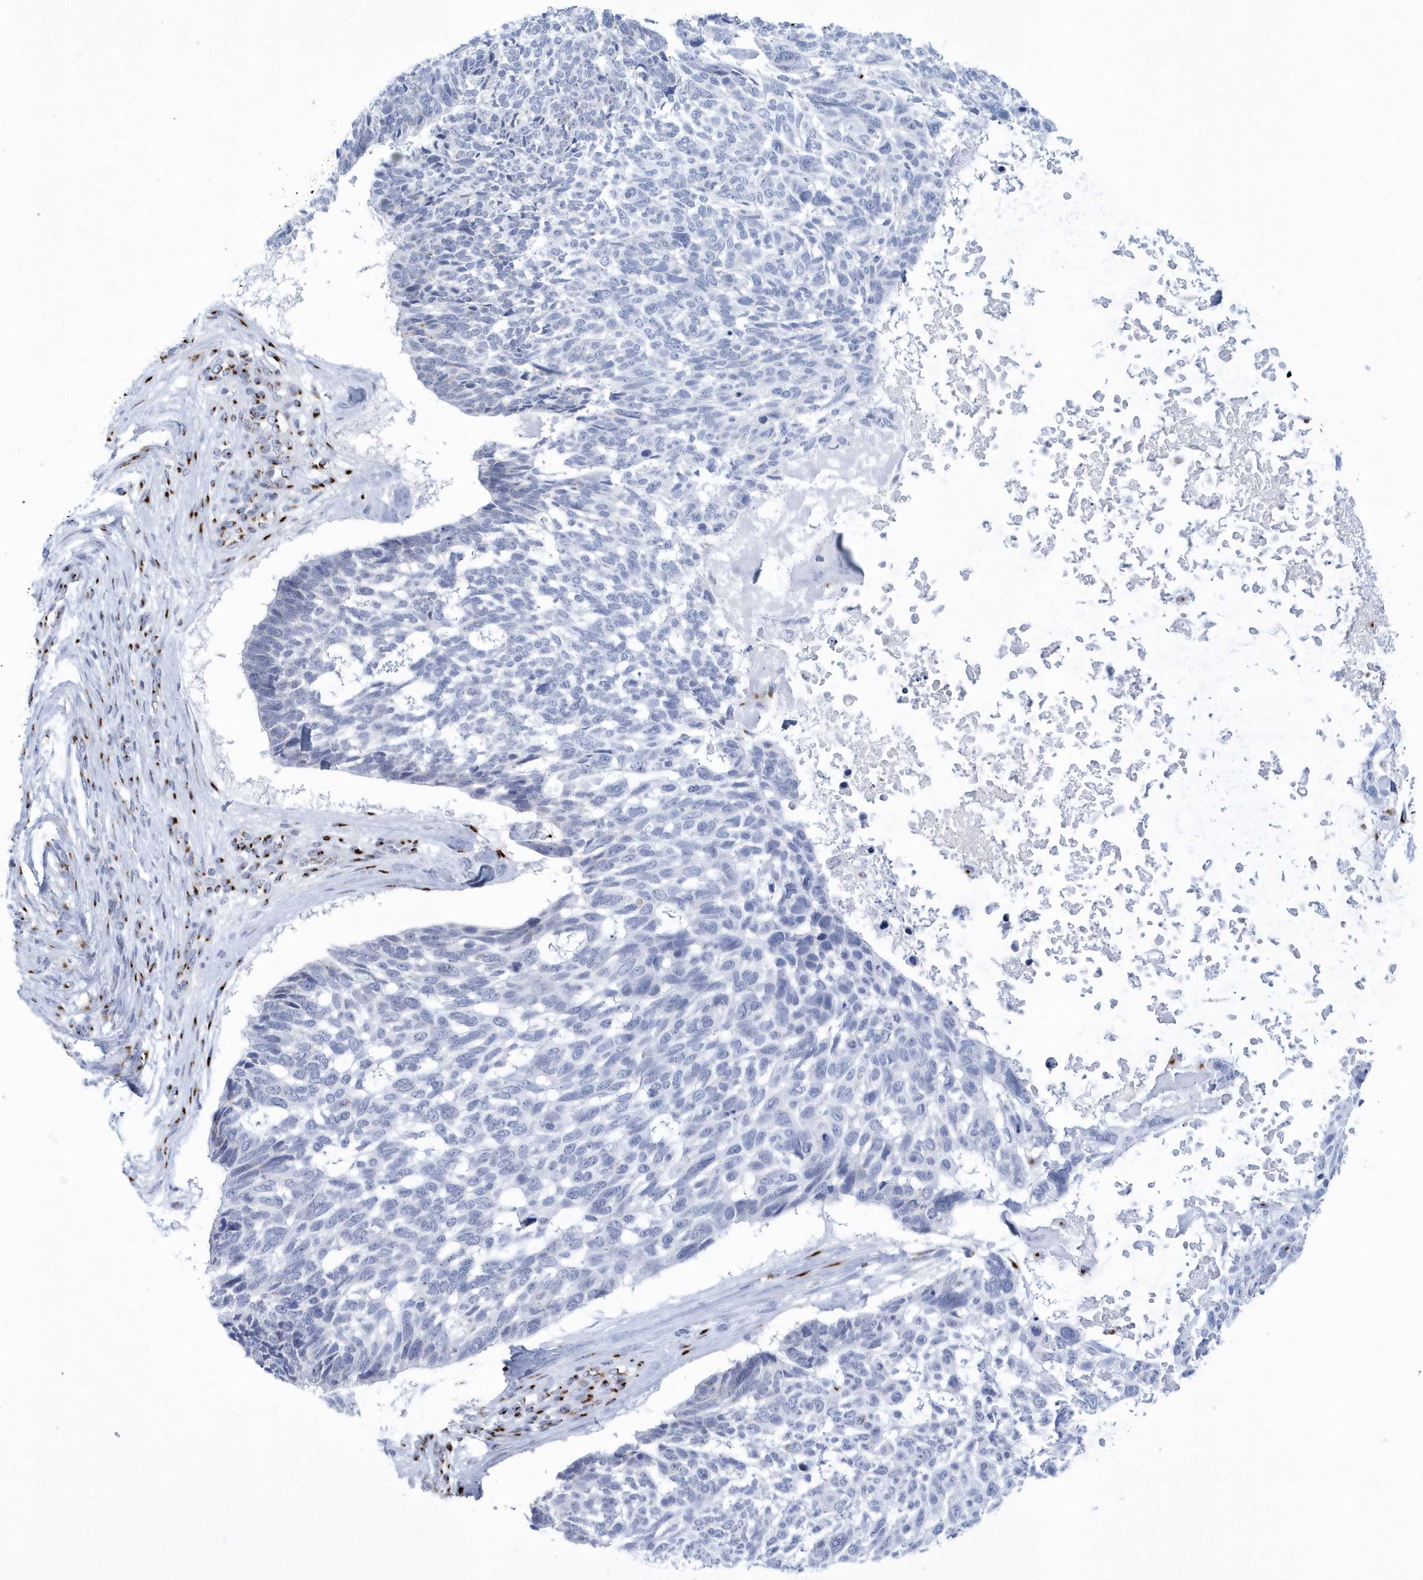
{"staining": {"intensity": "negative", "quantity": "none", "location": "none"}, "tissue": "skin cancer", "cell_type": "Tumor cells", "image_type": "cancer", "snomed": [{"axis": "morphology", "description": "Basal cell carcinoma"}, {"axis": "topography", "description": "Skin"}], "caption": "Human basal cell carcinoma (skin) stained for a protein using immunohistochemistry displays no expression in tumor cells.", "gene": "SLX9", "patient": {"sex": "male", "age": 88}}